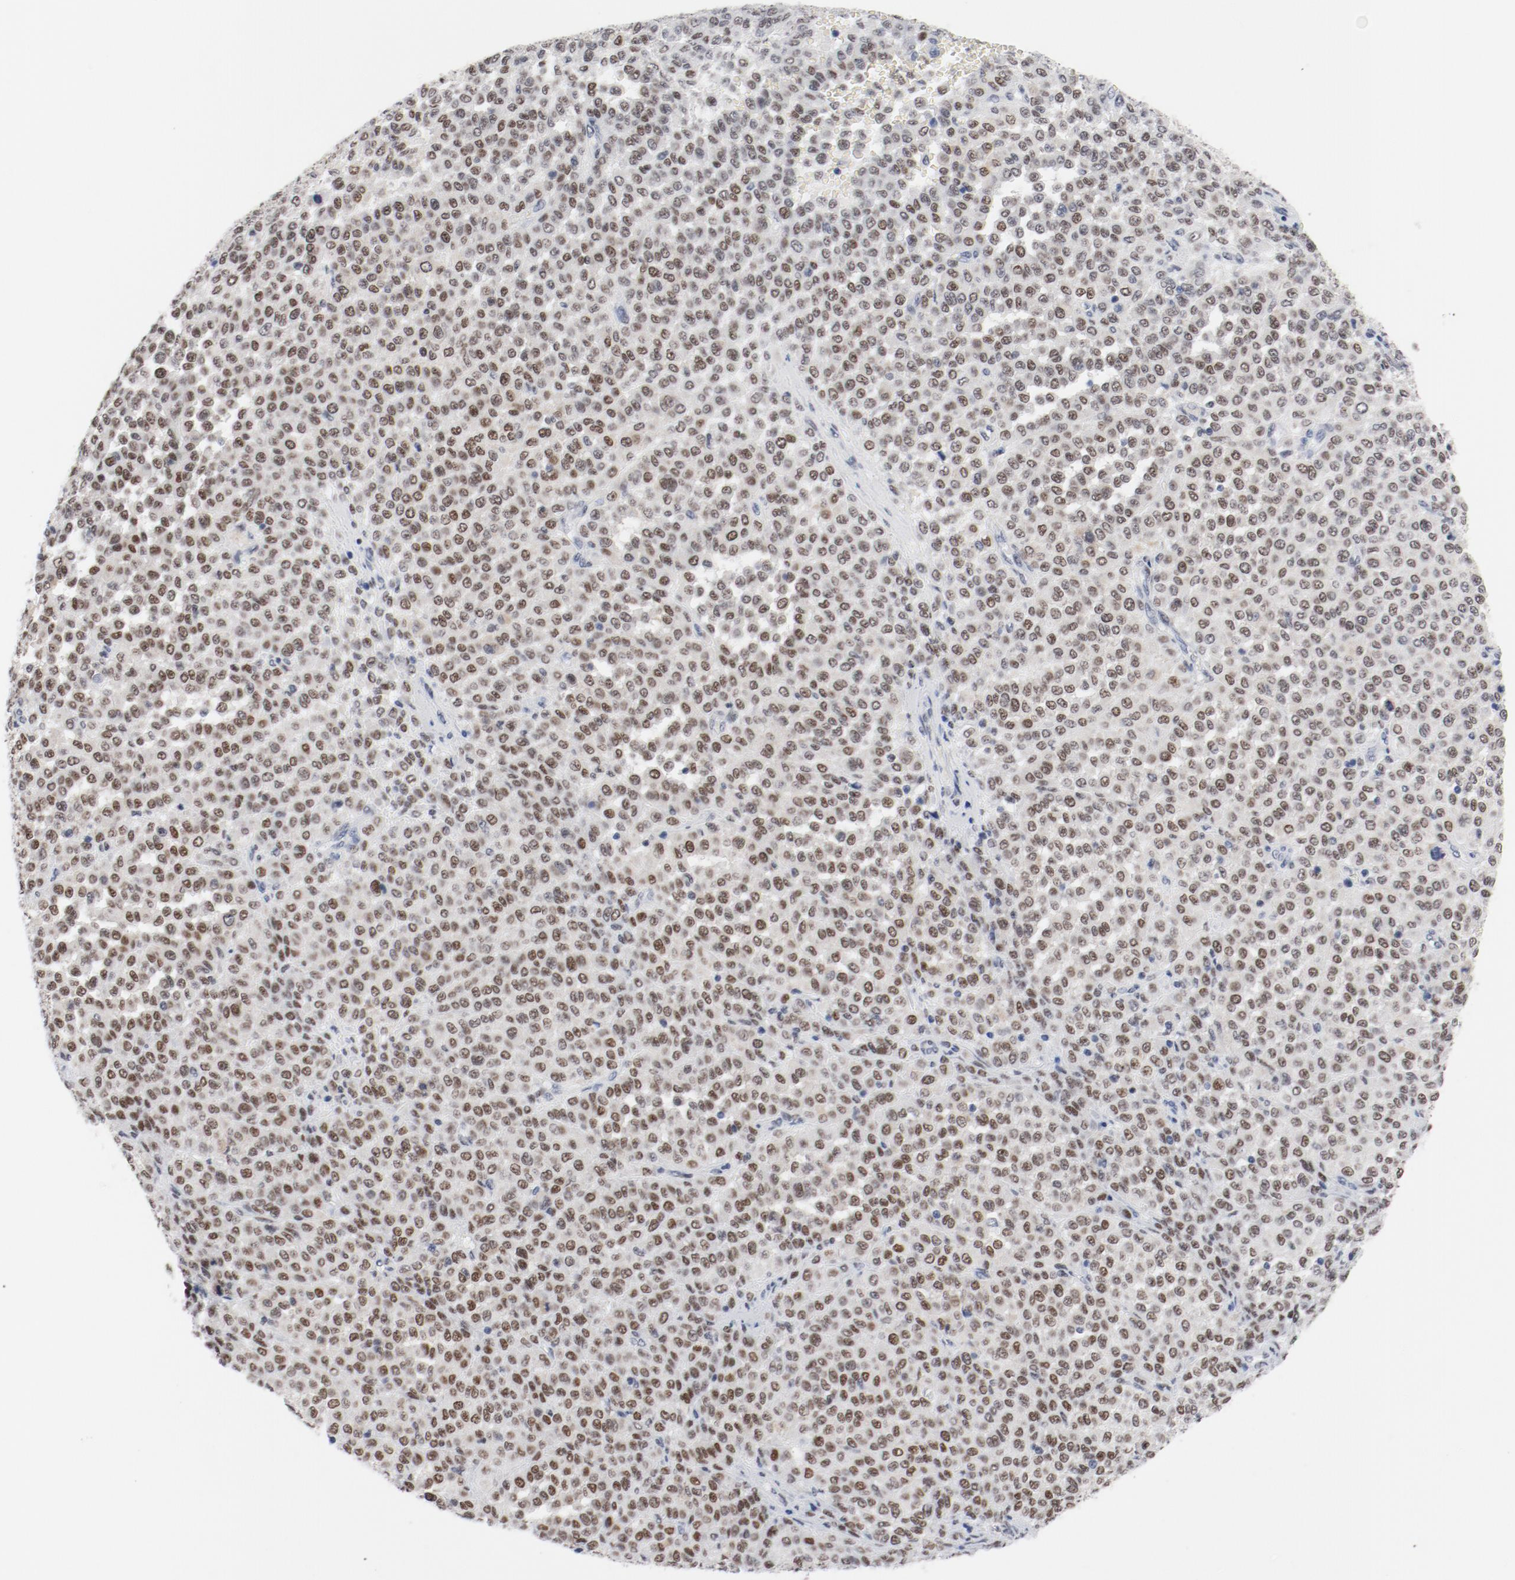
{"staining": {"intensity": "moderate", "quantity": ">75%", "location": "nuclear"}, "tissue": "melanoma", "cell_type": "Tumor cells", "image_type": "cancer", "snomed": [{"axis": "morphology", "description": "Malignant melanoma, Metastatic site"}, {"axis": "topography", "description": "Pancreas"}], "caption": "Immunohistochemical staining of human melanoma displays medium levels of moderate nuclear staining in about >75% of tumor cells.", "gene": "ARNT", "patient": {"sex": "female", "age": 30}}